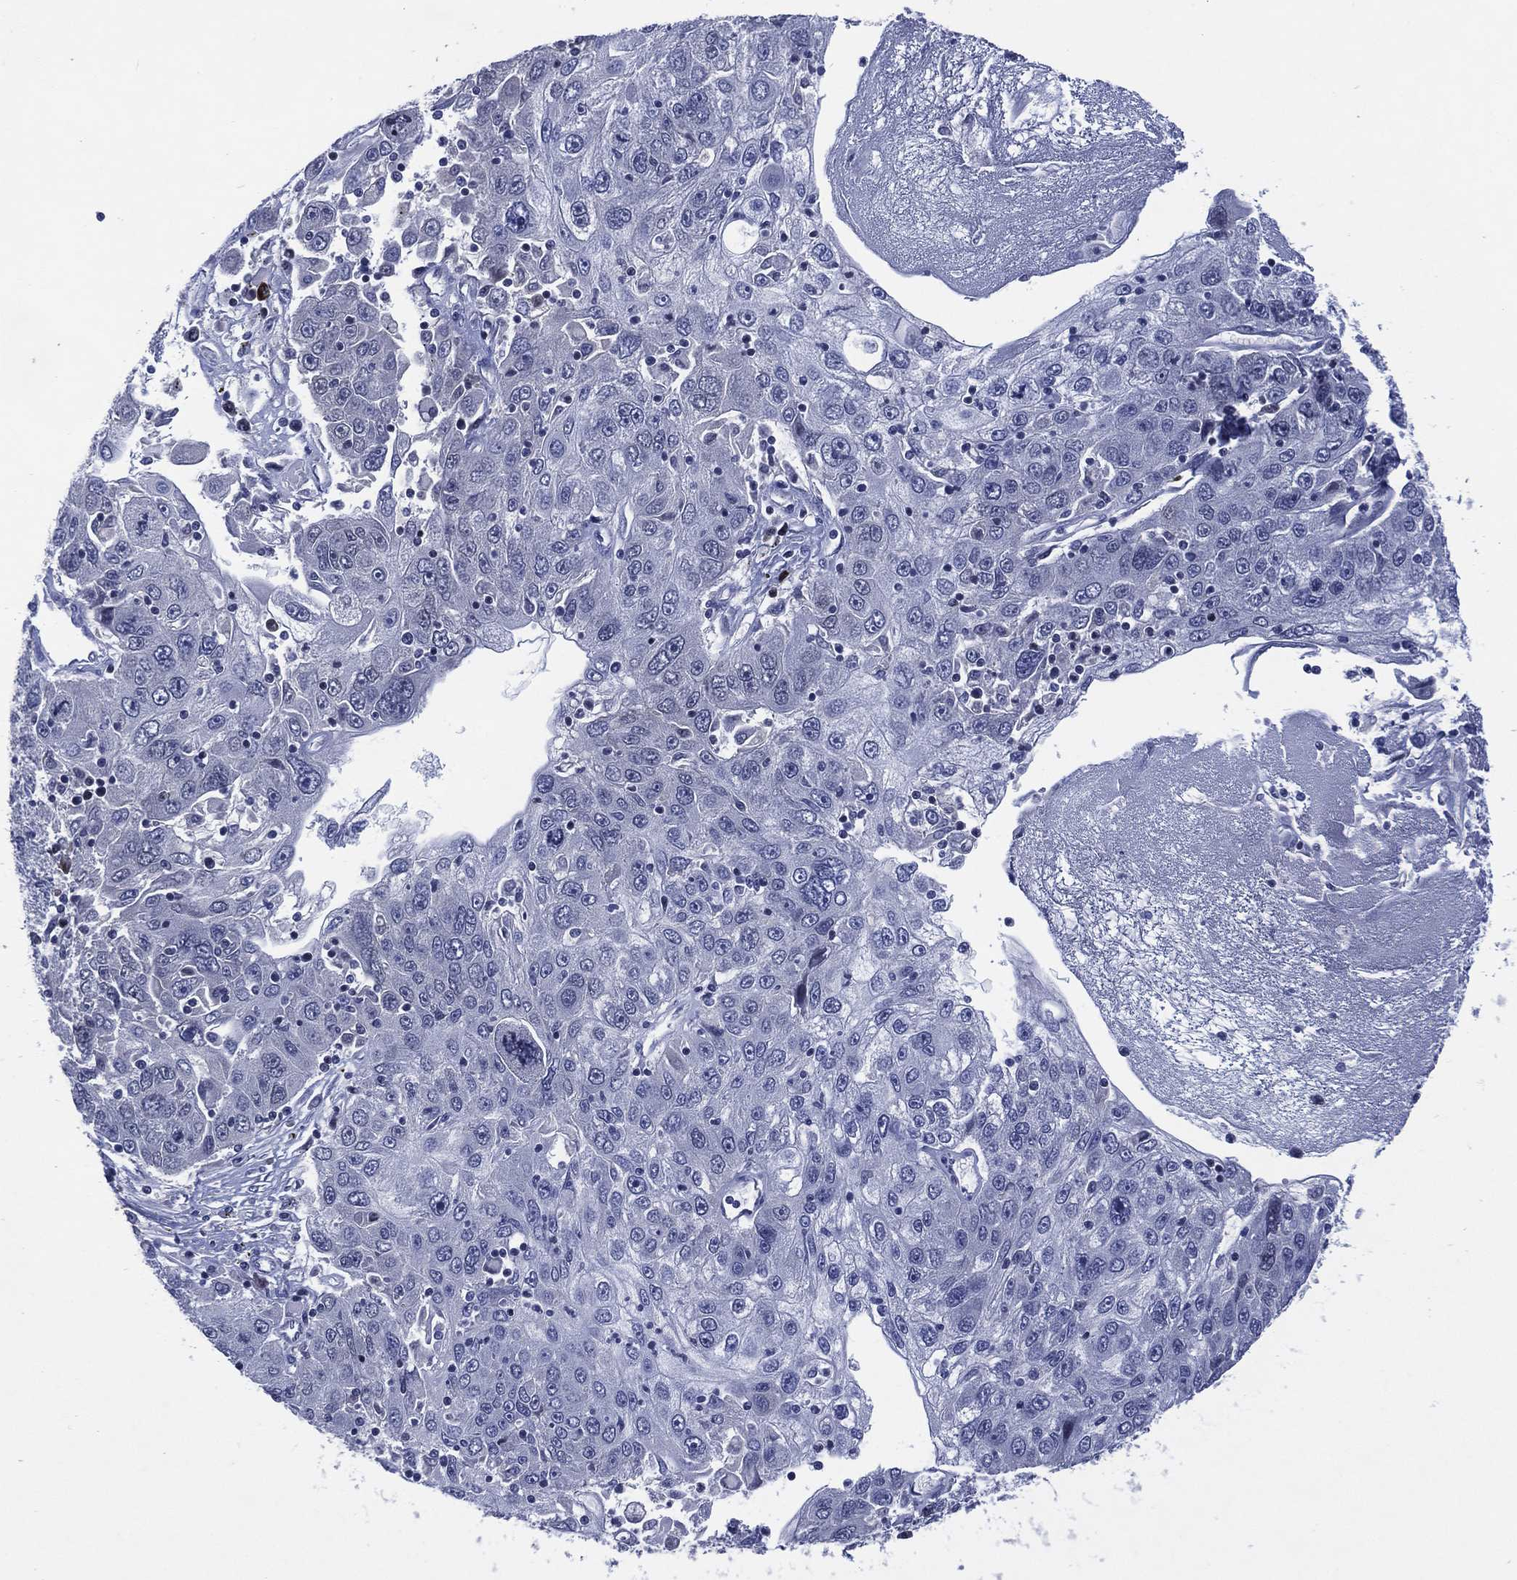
{"staining": {"intensity": "negative", "quantity": "none", "location": "none"}, "tissue": "stomach cancer", "cell_type": "Tumor cells", "image_type": "cancer", "snomed": [{"axis": "morphology", "description": "Adenocarcinoma, NOS"}, {"axis": "topography", "description": "Stomach"}], "caption": "This is an immunohistochemistry histopathology image of stomach cancer (adenocarcinoma). There is no staining in tumor cells.", "gene": "USP26", "patient": {"sex": "male", "age": 56}}